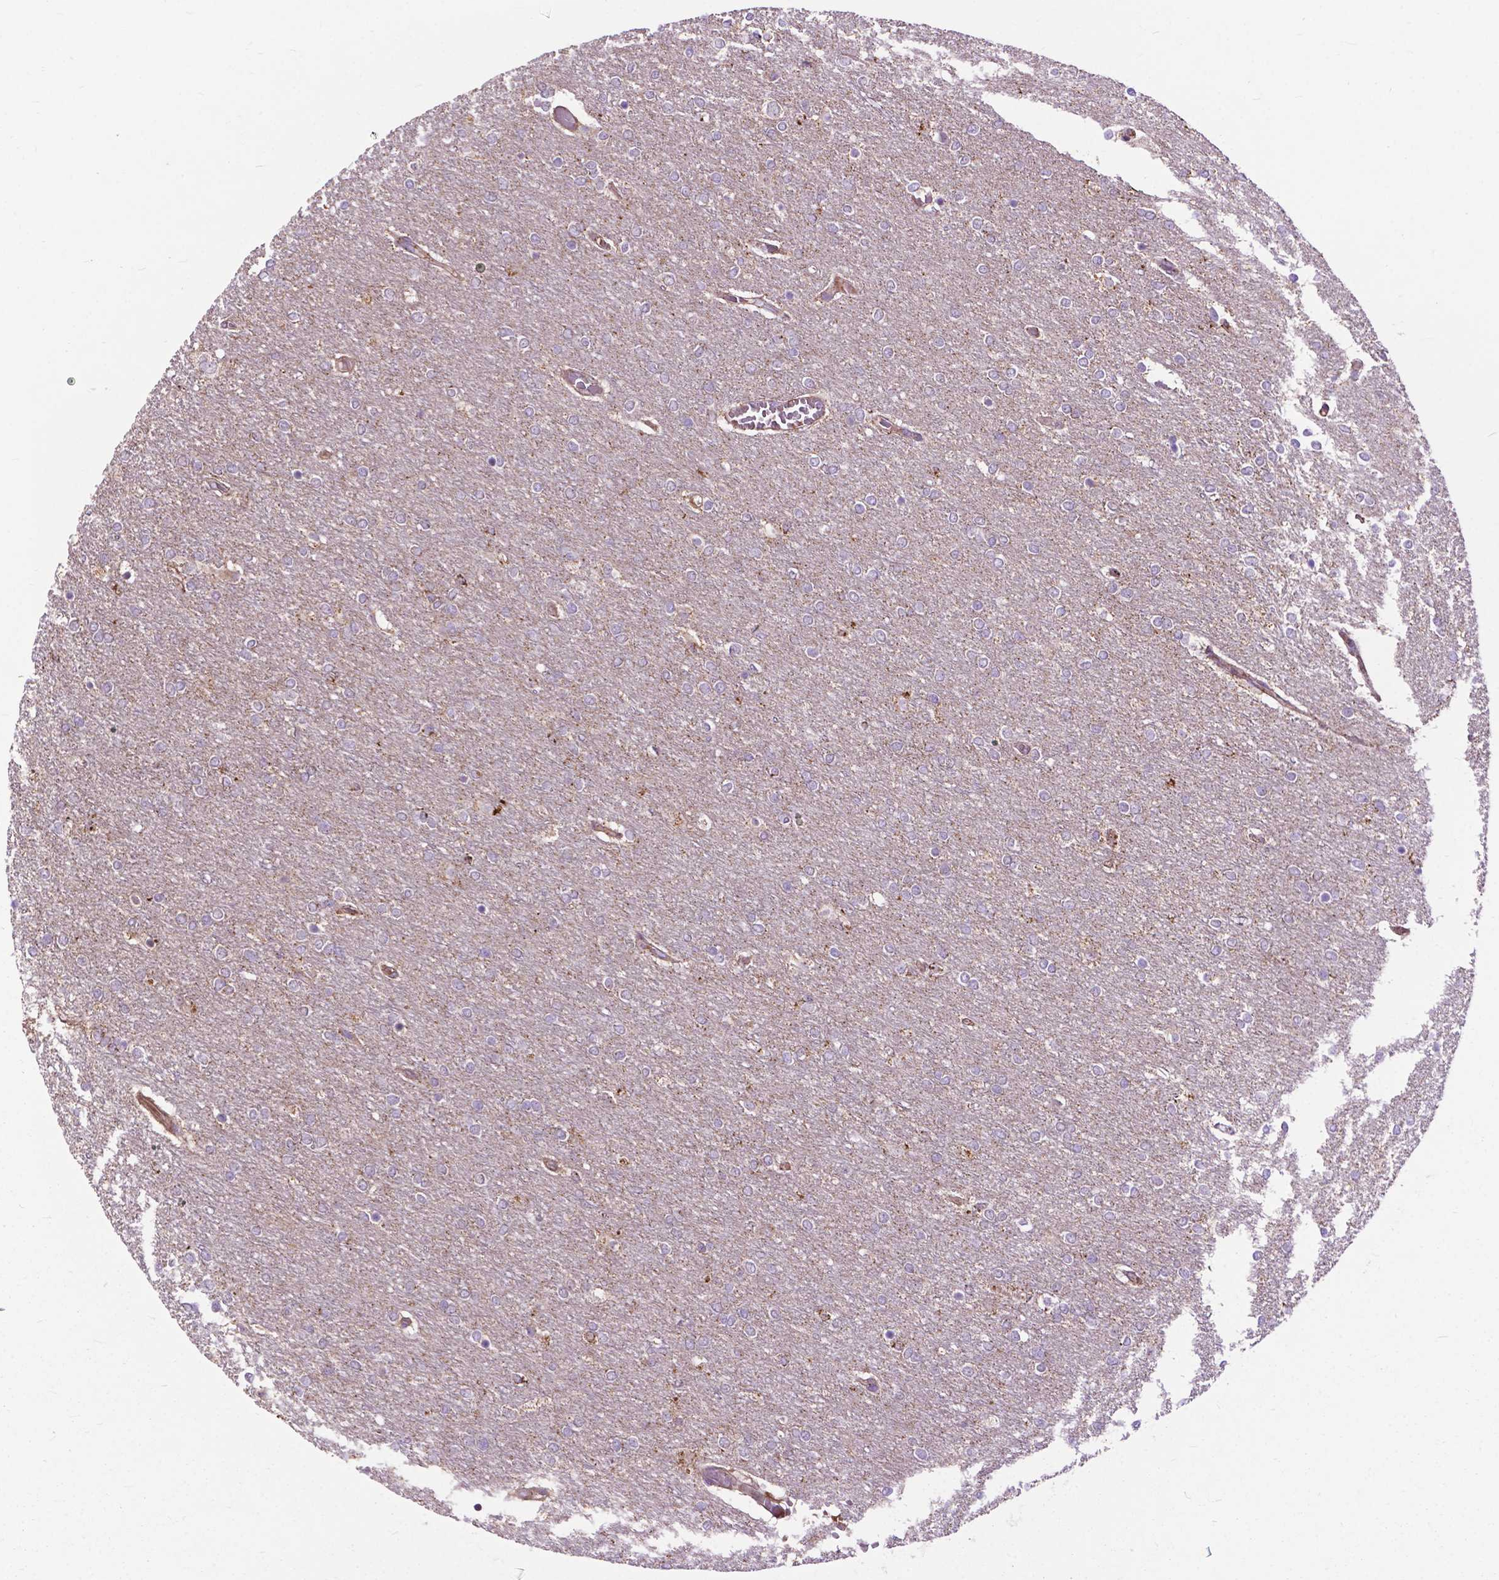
{"staining": {"intensity": "negative", "quantity": "none", "location": "none"}, "tissue": "glioma", "cell_type": "Tumor cells", "image_type": "cancer", "snomed": [{"axis": "morphology", "description": "Glioma, malignant, High grade"}, {"axis": "topography", "description": "Brain"}], "caption": "This is an immunohistochemistry (IHC) image of human glioma. There is no positivity in tumor cells.", "gene": "CHMP4A", "patient": {"sex": "female", "age": 61}}